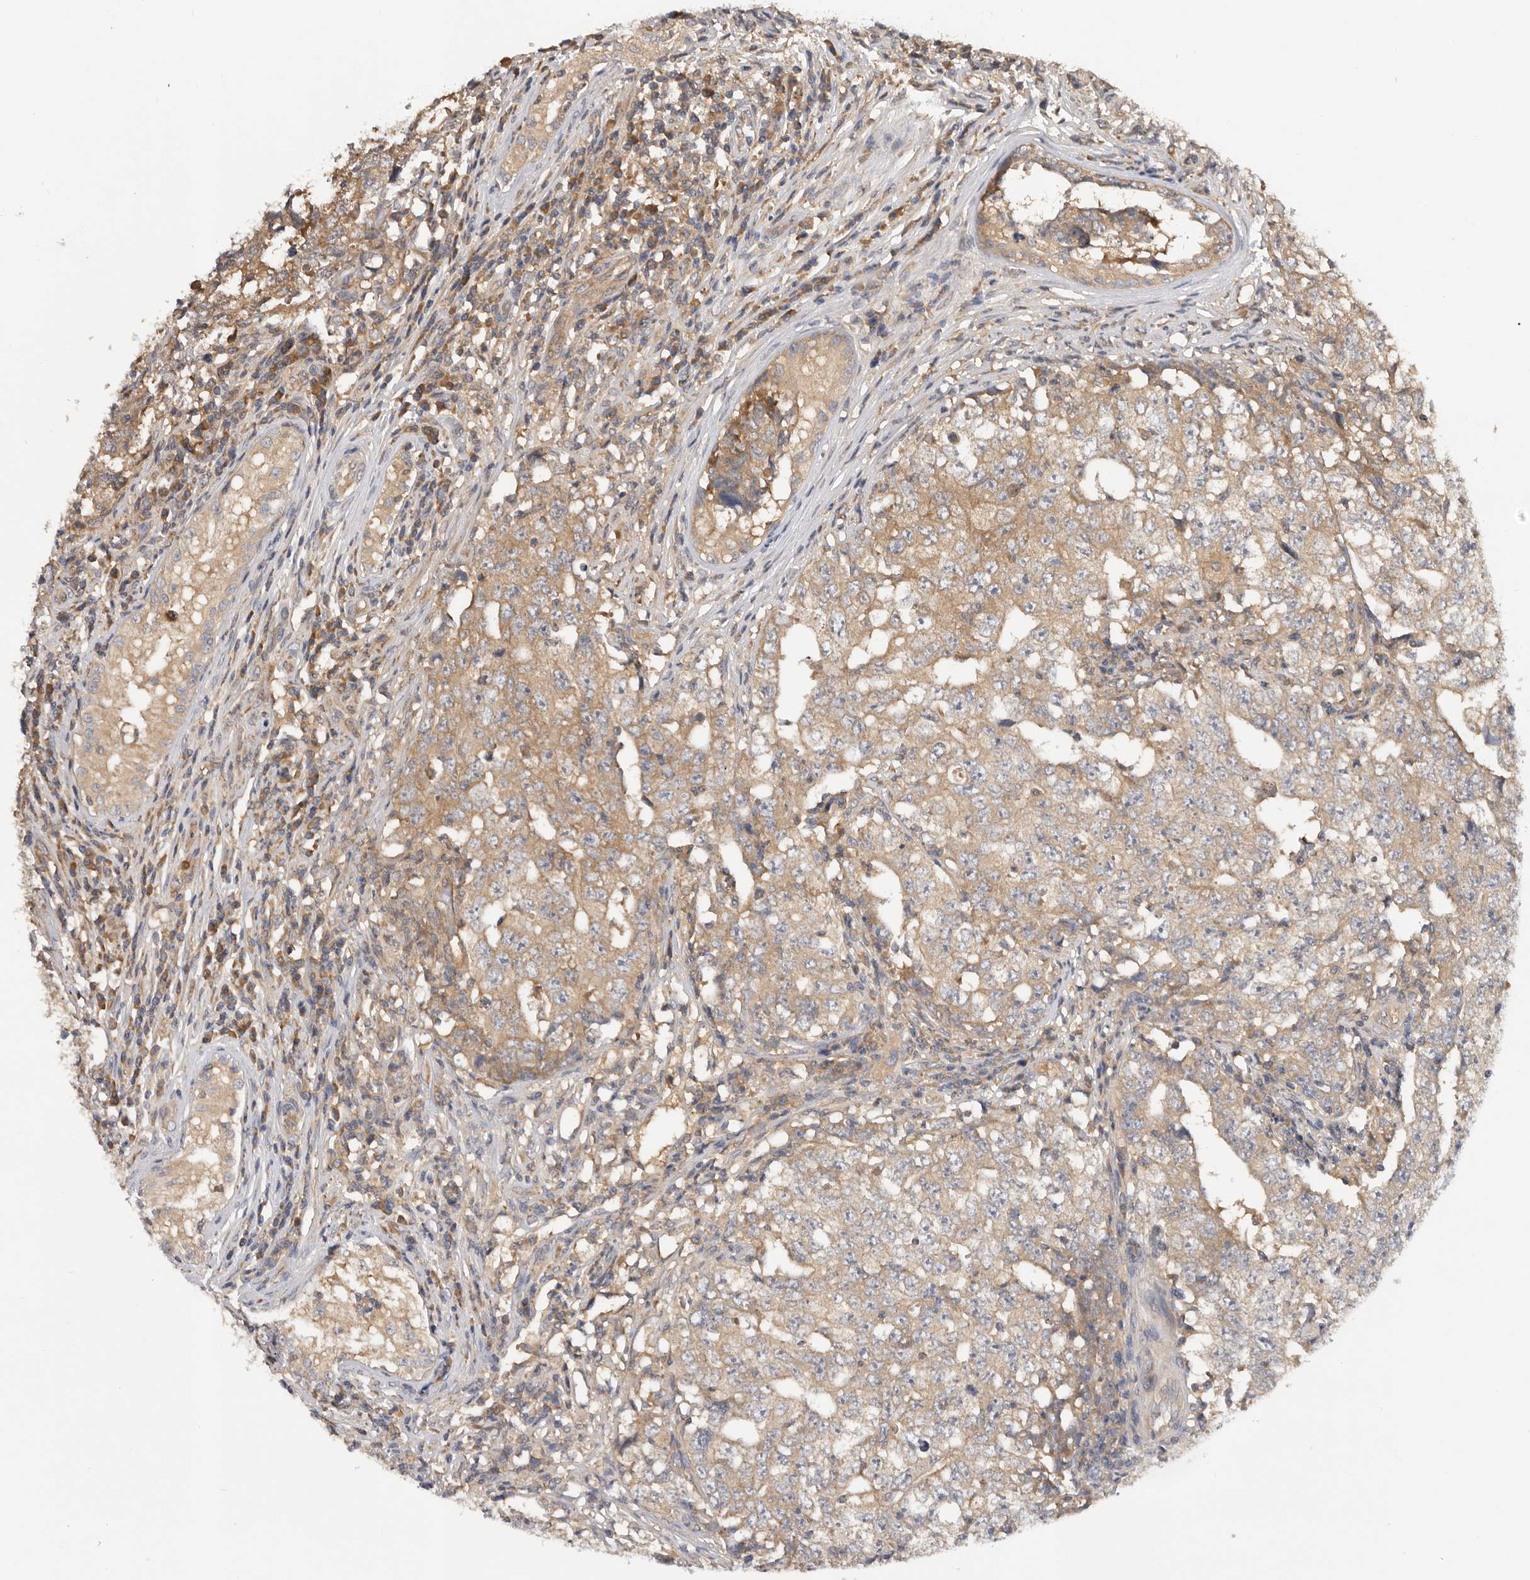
{"staining": {"intensity": "moderate", "quantity": ">75%", "location": "cytoplasmic/membranous"}, "tissue": "testis cancer", "cell_type": "Tumor cells", "image_type": "cancer", "snomed": [{"axis": "morphology", "description": "Carcinoma, Embryonal, NOS"}, {"axis": "topography", "description": "Testis"}], "caption": "High-magnification brightfield microscopy of testis cancer (embryonal carcinoma) stained with DAB (brown) and counterstained with hematoxylin (blue). tumor cells exhibit moderate cytoplasmic/membranous positivity is present in about>75% of cells.", "gene": "PPP1R42", "patient": {"sex": "male", "age": 26}}